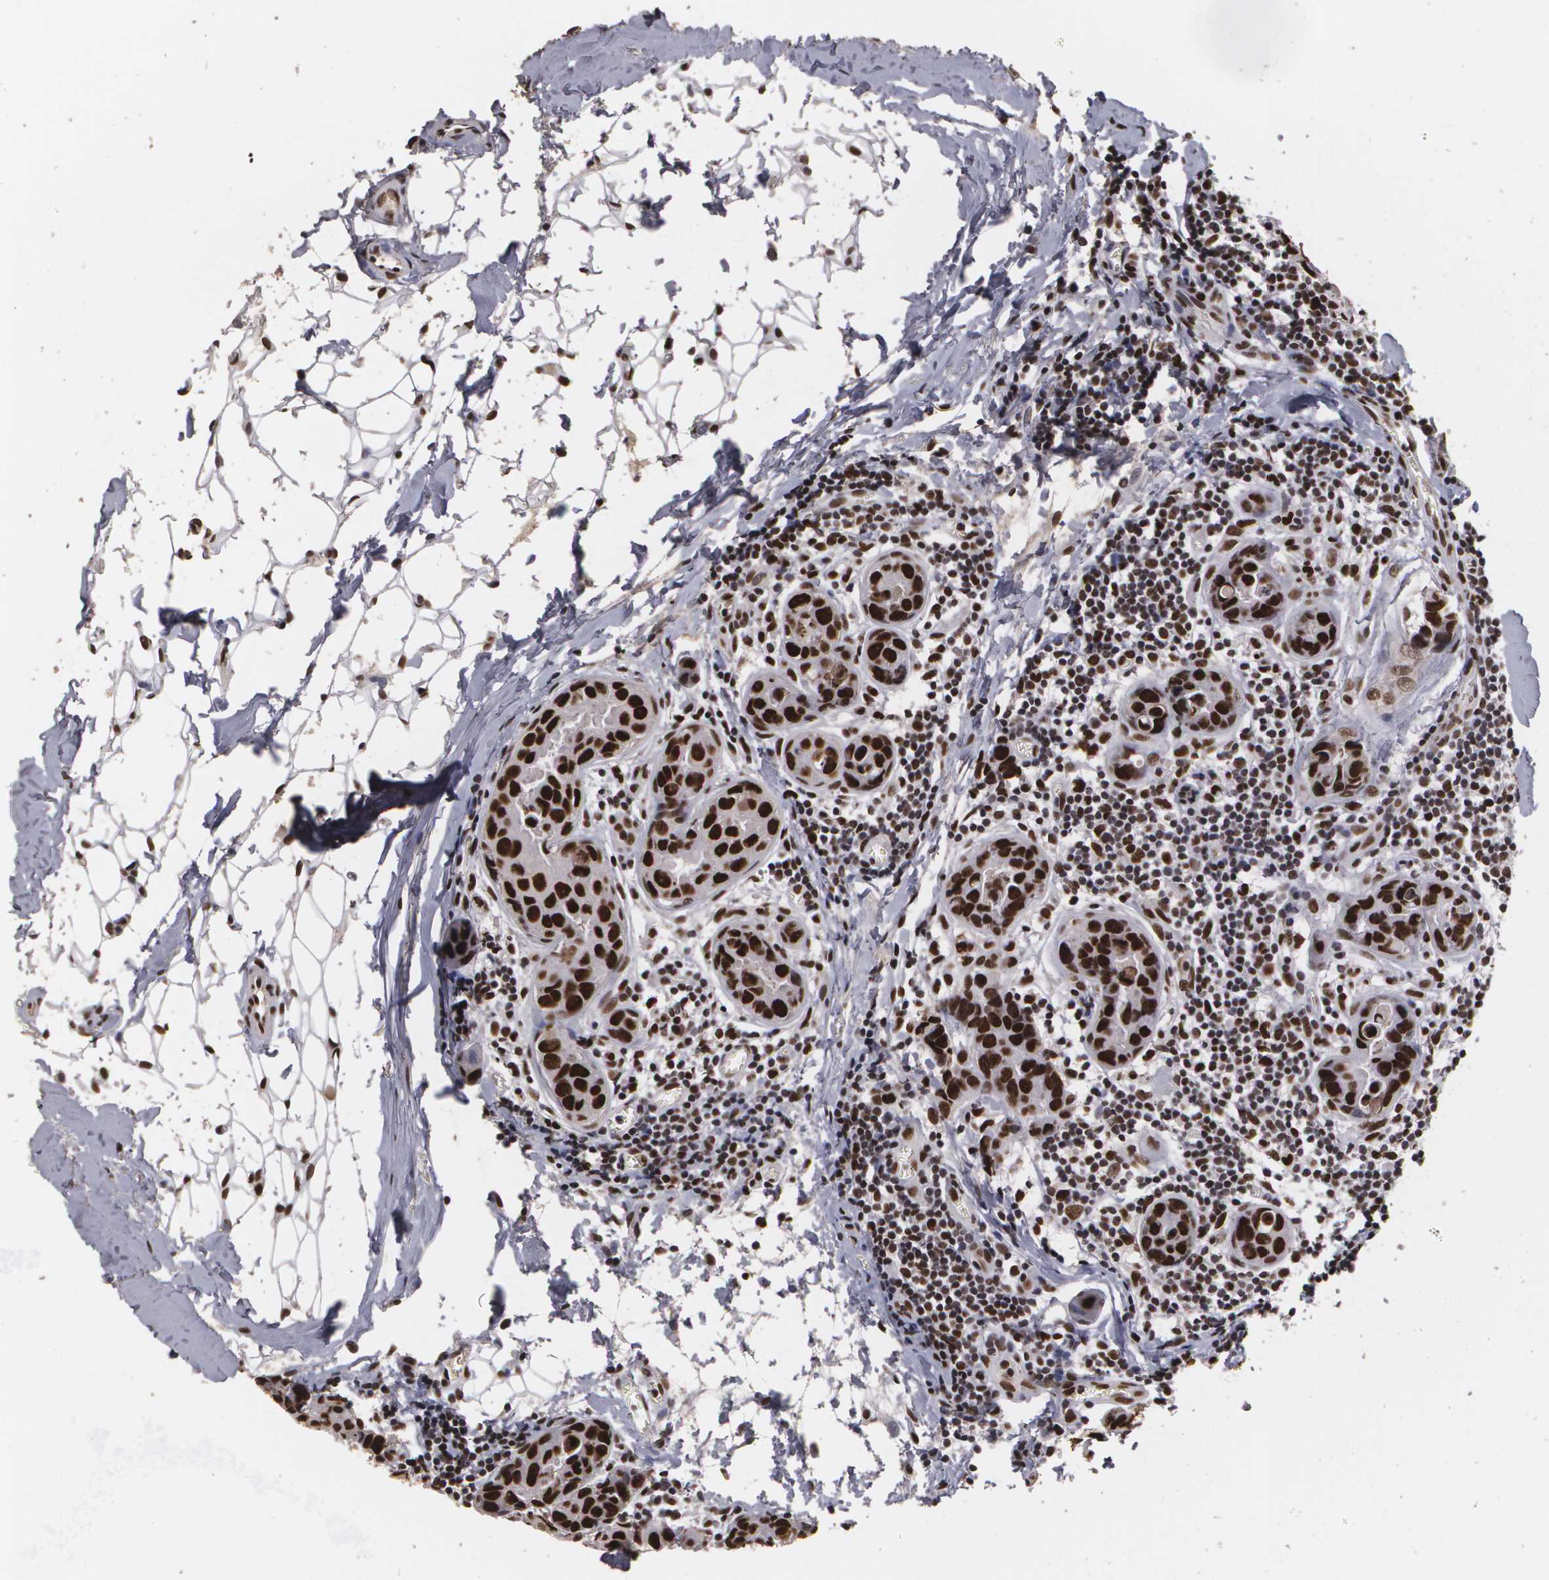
{"staining": {"intensity": "strong", "quantity": ">75%", "location": "nuclear"}, "tissue": "breast cancer", "cell_type": "Tumor cells", "image_type": "cancer", "snomed": [{"axis": "morphology", "description": "Duct carcinoma"}, {"axis": "topography", "description": "Breast"}], "caption": "Protein analysis of breast cancer (intraductal carcinoma) tissue displays strong nuclear staining in approximately >75% of tumor cells.", "gene": "RCOR1", "patient": {"sex": "female", "age": 24}}